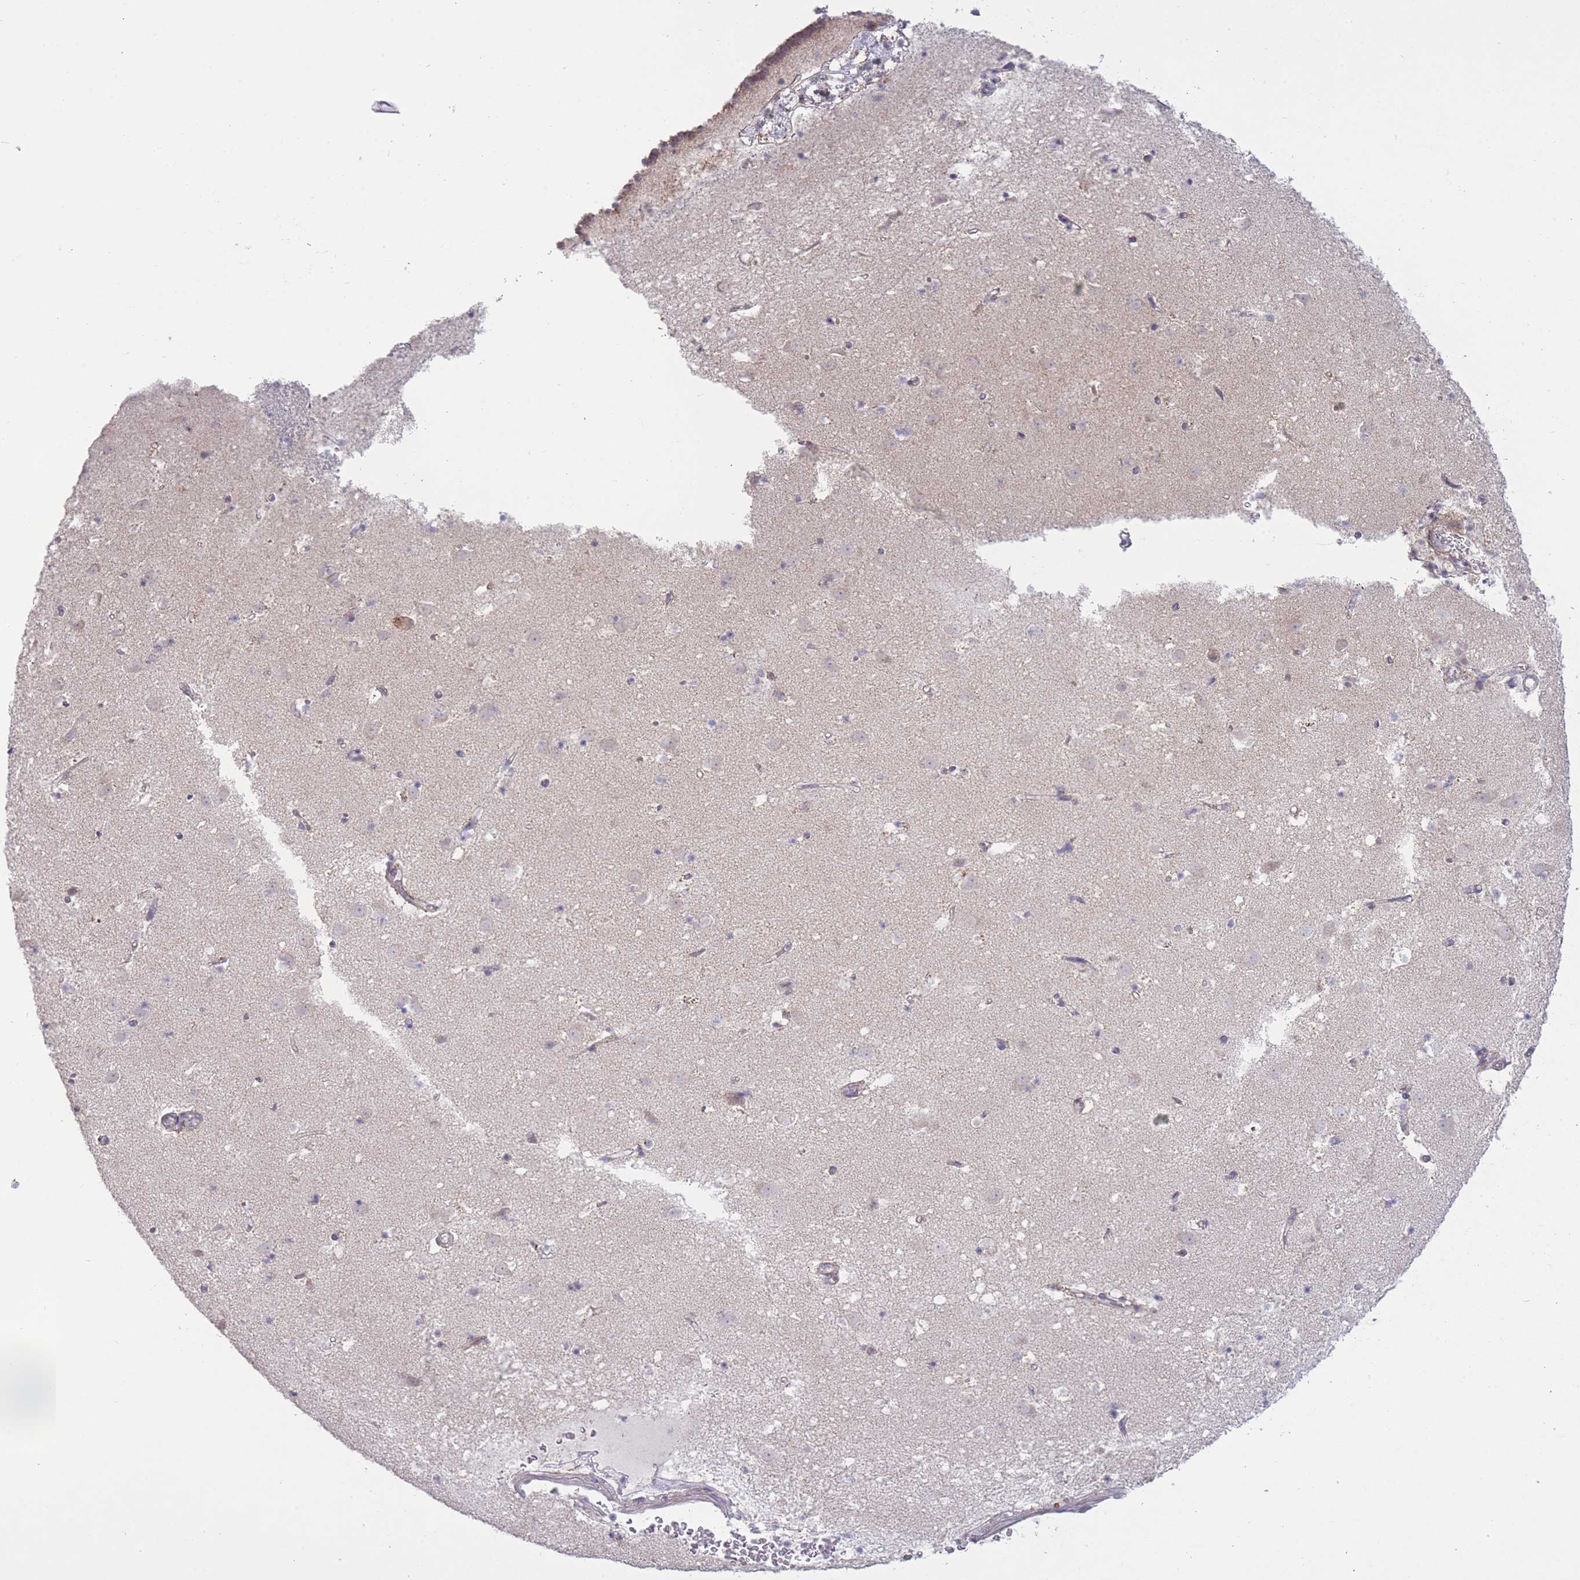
{"staining": {"intensity": "negative", "quantity": "none", "location": "none"}, "tissue": "caudate", "cell_type": "Glial cells", "image_type": "normal", "snomed": [{"axis": "morphology", "description": "Normal tissue, NOS"}, {"axis": "topography", "description": "Lateral ventricle wall"}], "caption": "Immunohistochemistry of unremarkable caudate reveals no staining in glial cells.", "gene": "ZBTB24", "patient": {"sex": "male", "age": 58}}